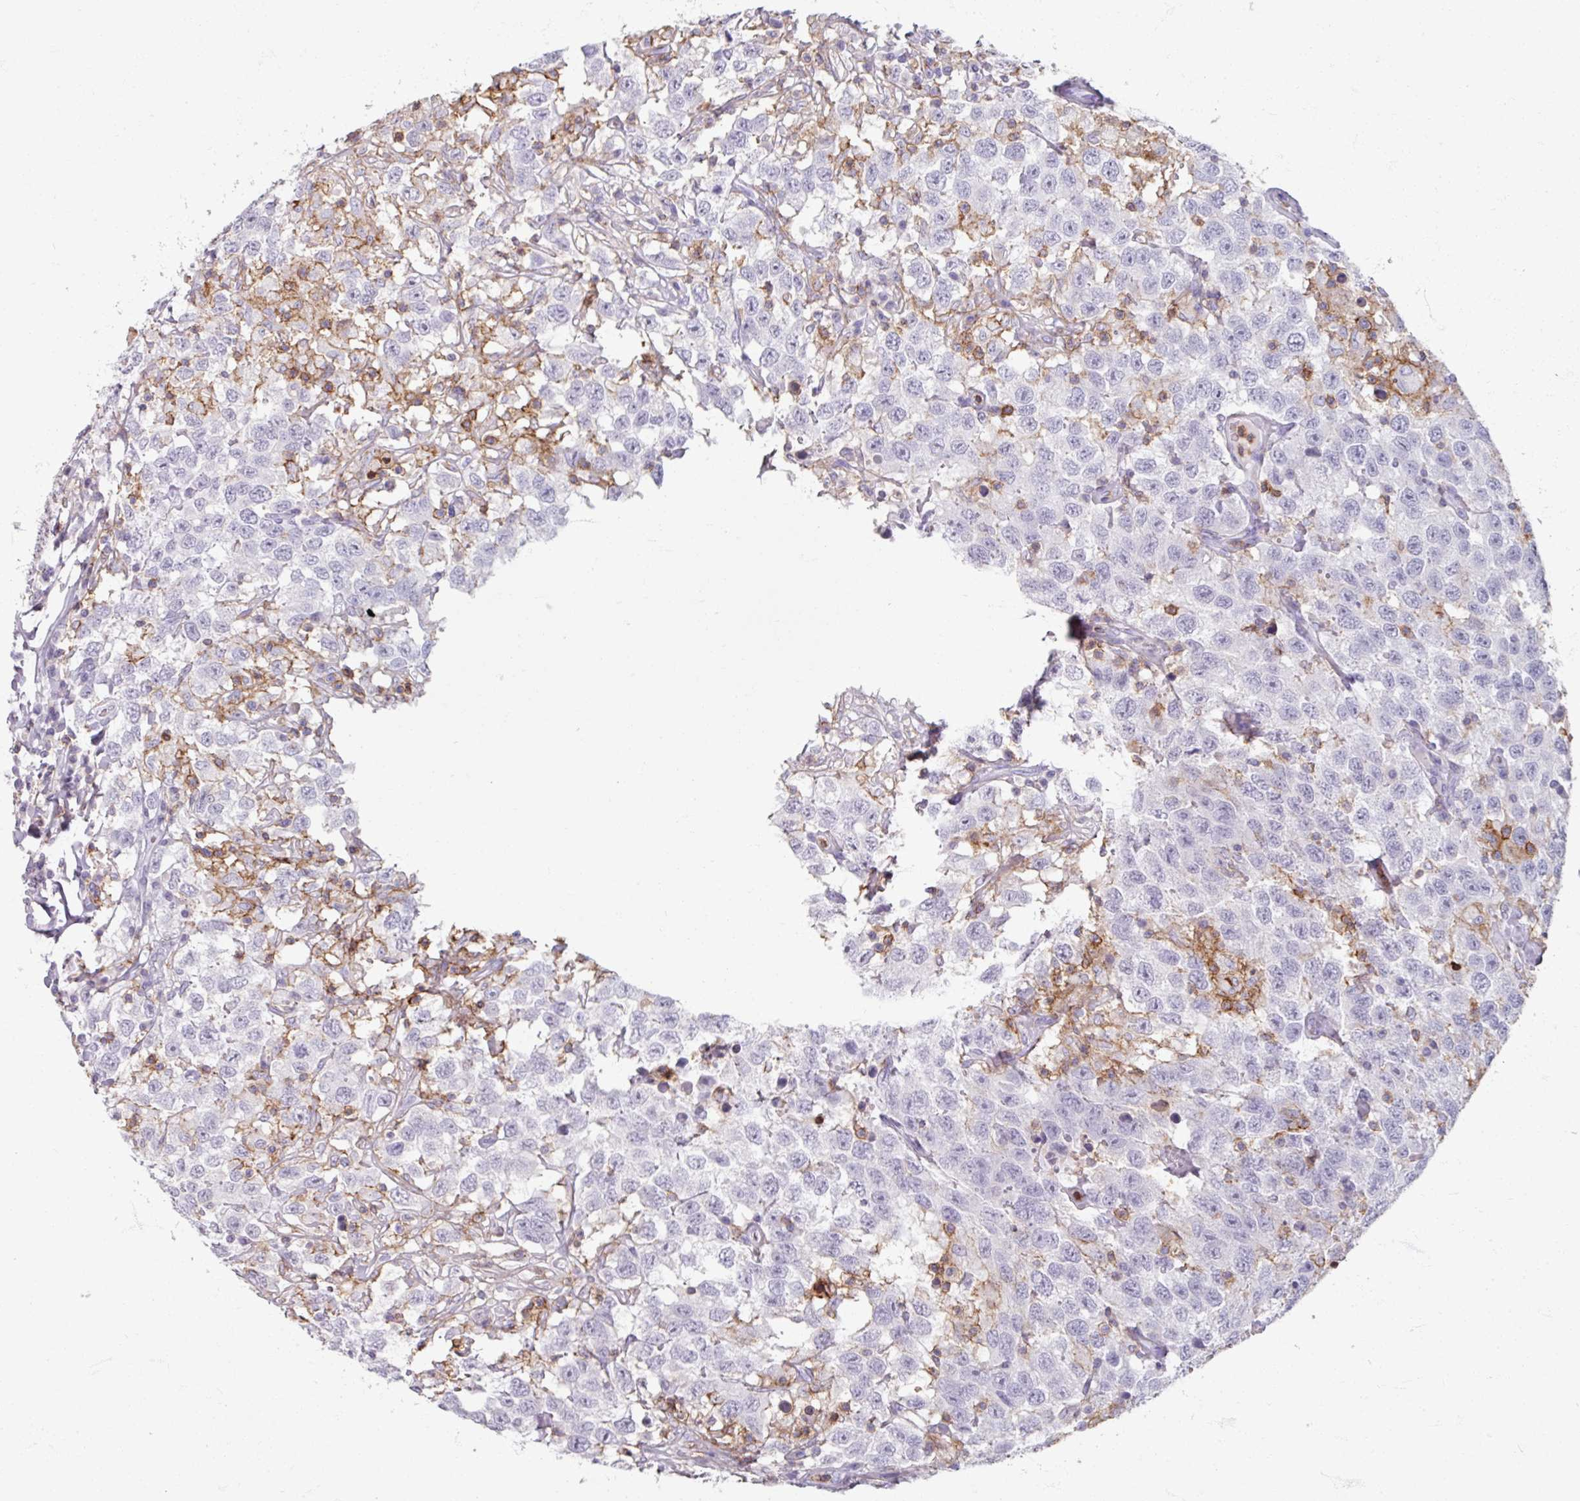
{"staining": {"intensity": "negative", "quantity": "none", "location": "none"}, "tissue": "testis cancer", "cell_type": "Tumor cells", "image_type": "cancer", "snomed": [{"axis": "morphology", "description": "Seminoma, NOS"}, {"axis": "topography", "description": "Testis"}], "caption": "Immunohistochemistry (IHC) photomicrograph of neoplastic tissue: testis cancer (seminoma) stained with DAB (3,3'-diaminobenzidine) exhibits no significant protein staining in tumor cells.", "gene": "PTPRC", "patient": {"sex": "male", "age": 41}}